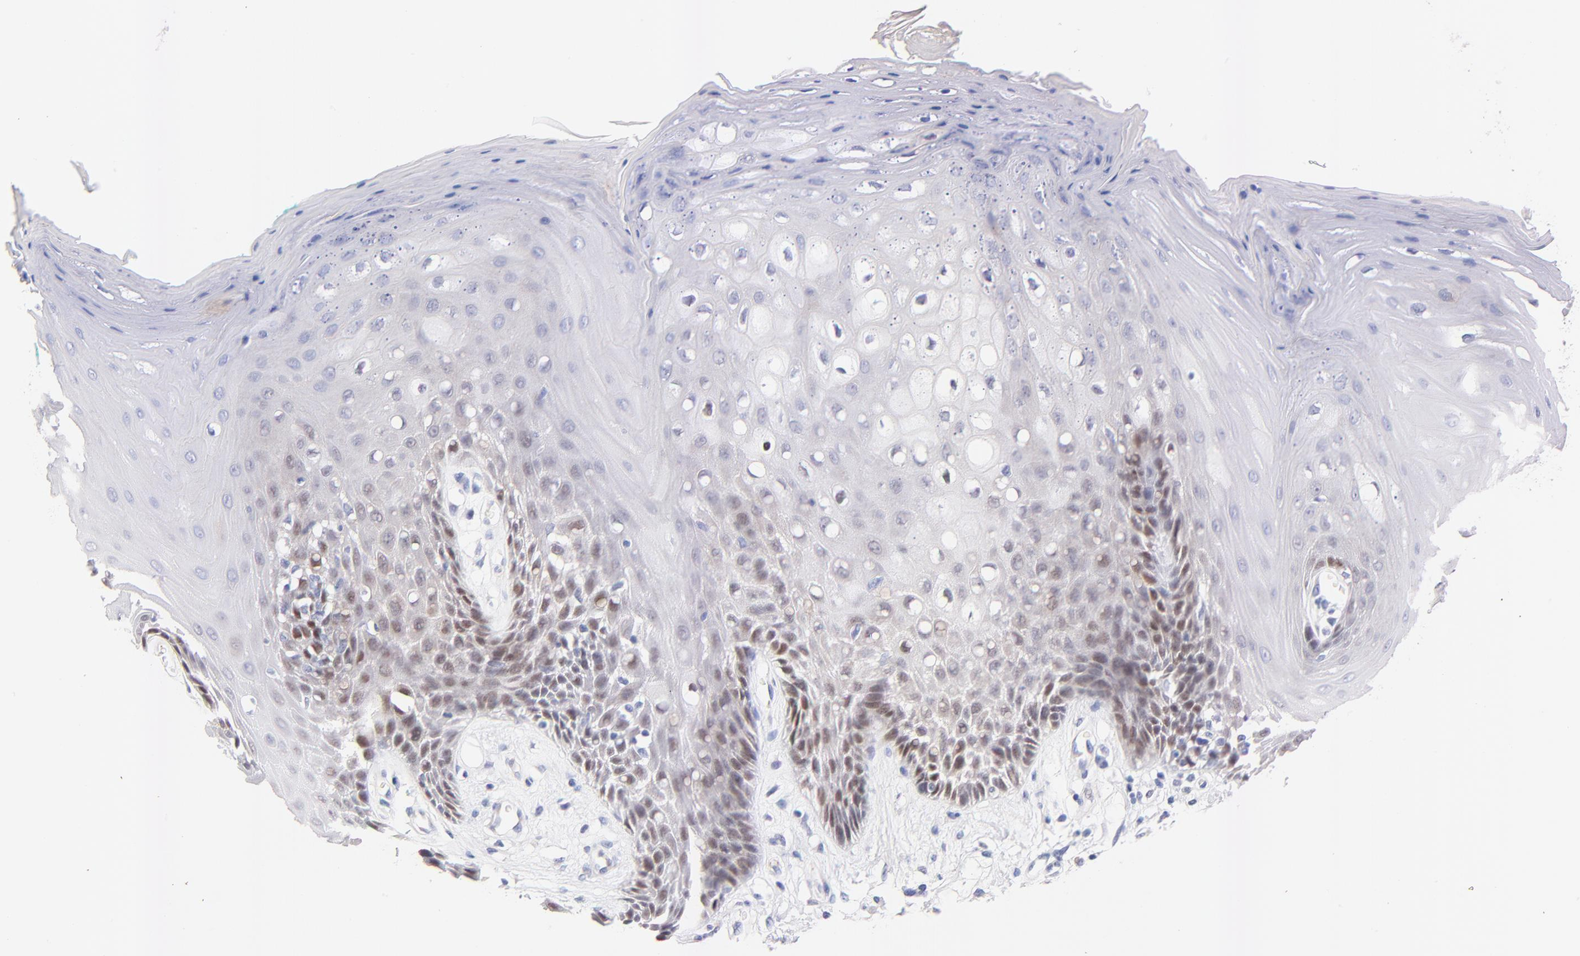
{"staining": {"intensity": "moderate", "quantity": "<25%", "location": "nuclear"}, "tissue": "oral mucosa", "cell_type": "Squamous epithelial cells", "image_type": "normal", "snomed": [{"axis": "morphology", "description": "Normal tissue, NOS"}, {"axis": "morphology", "description": "Squamous cell carcinoma, NOS"}, {"axis": "topography", "description": "Skeletal muscle"}, {"axis": "topography", "description": "Oral tissue"}, {"axis": "topography", "description": "Head-Neck"}], "caption": "Unremarkable oral mucosa was stained to show a protein in brown. There is low levels of moderate nuclear staining in about <25% of squamous epithelial cells.", "gene": "FAM117B", "patient": {"sex": "female", "age": 84}}